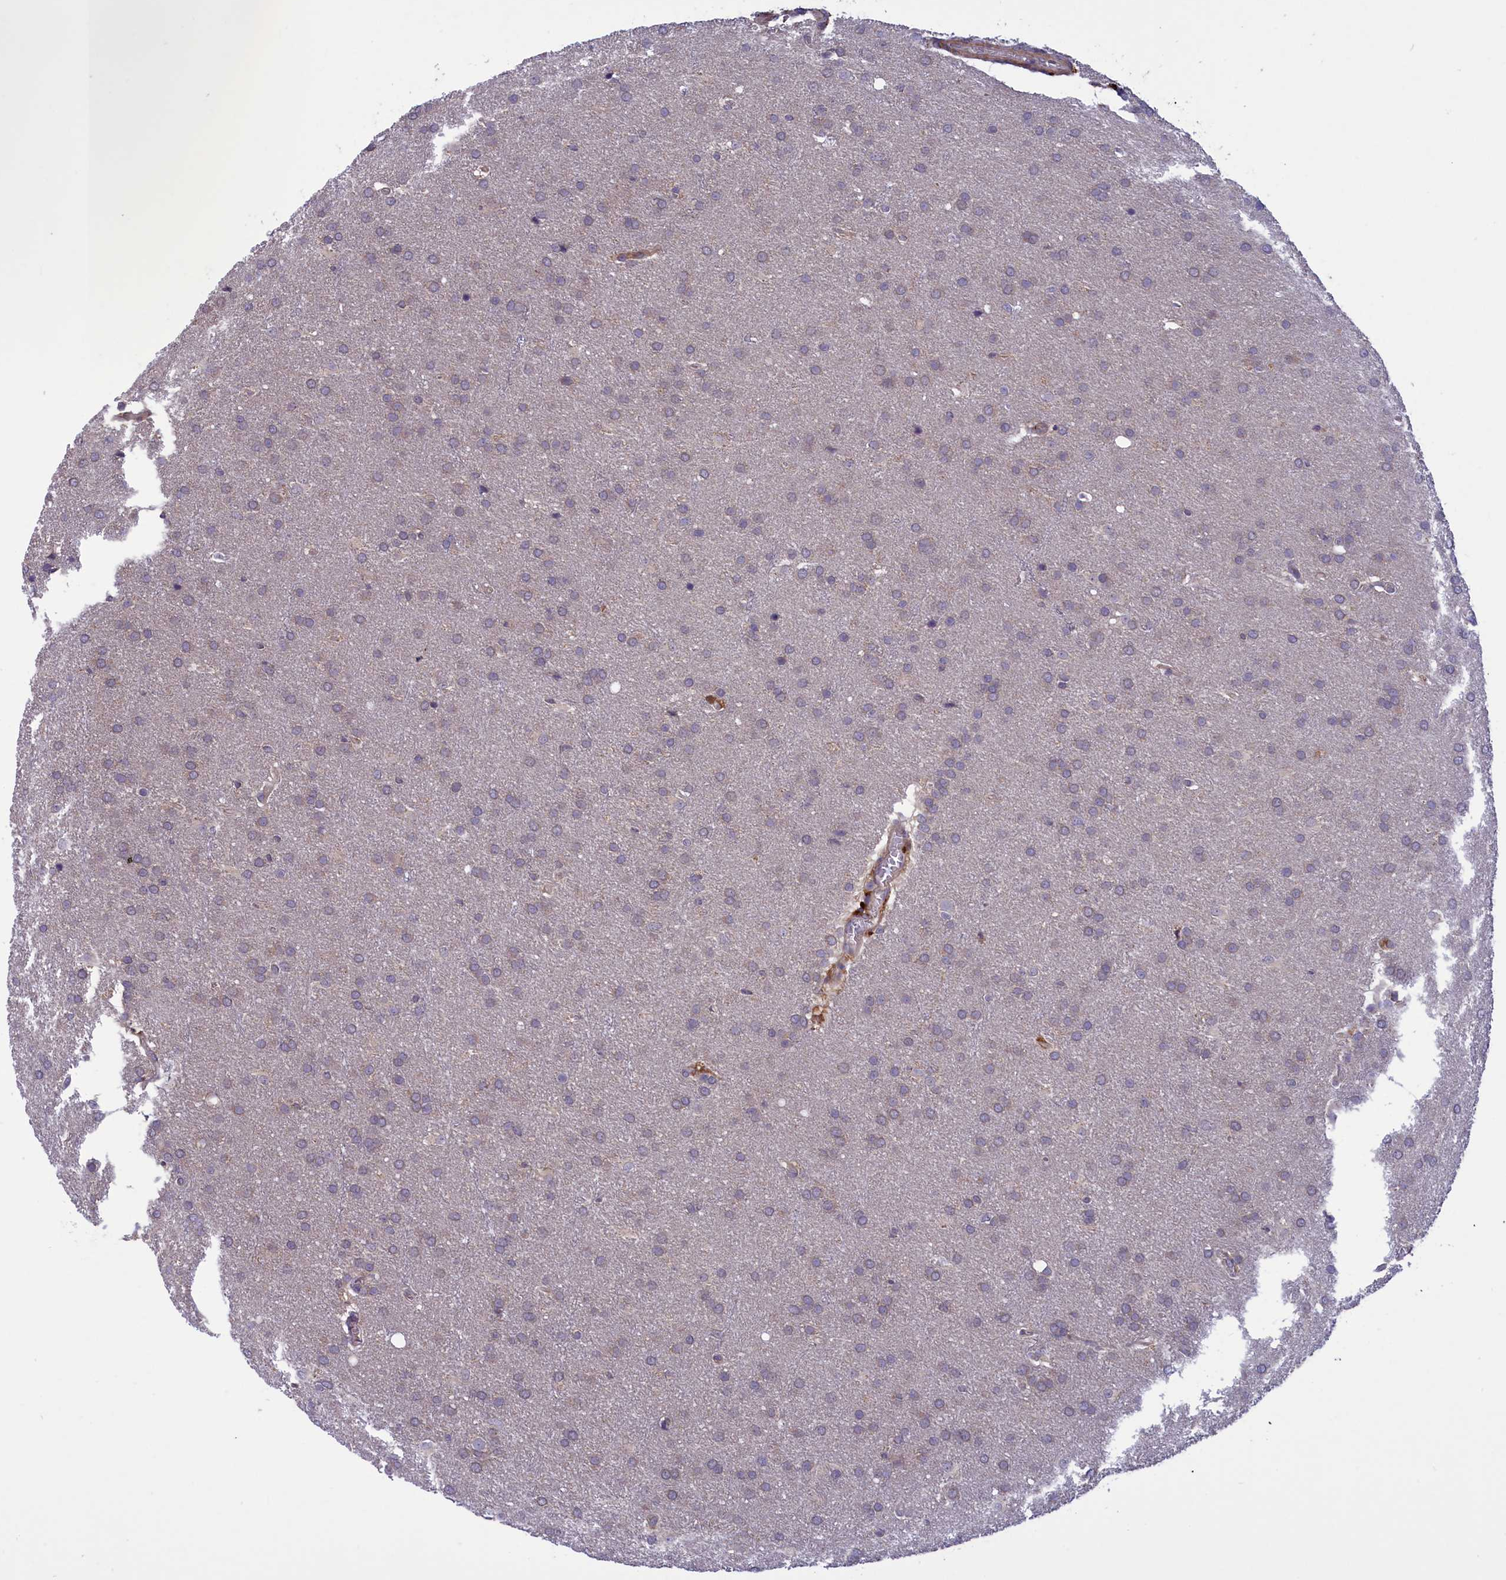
{"staining": {"intensity": "negative", "quantity": "none", "location": "none"}, "tissue": "glioma", "cell_type": "Tumor cells", "image_type": "cancer", "snomed": [{"axis": "morphology", "description": "Glioma, malignant, Low grade"}, {"axis": "topography", "description": "Brain"}], "caption": "Tumor cells are negative for protein expression in human glioma. Nuclei are stained in blue.", "gene": "AMDHD2", "patient": {"sex": "female", "age": 32}}